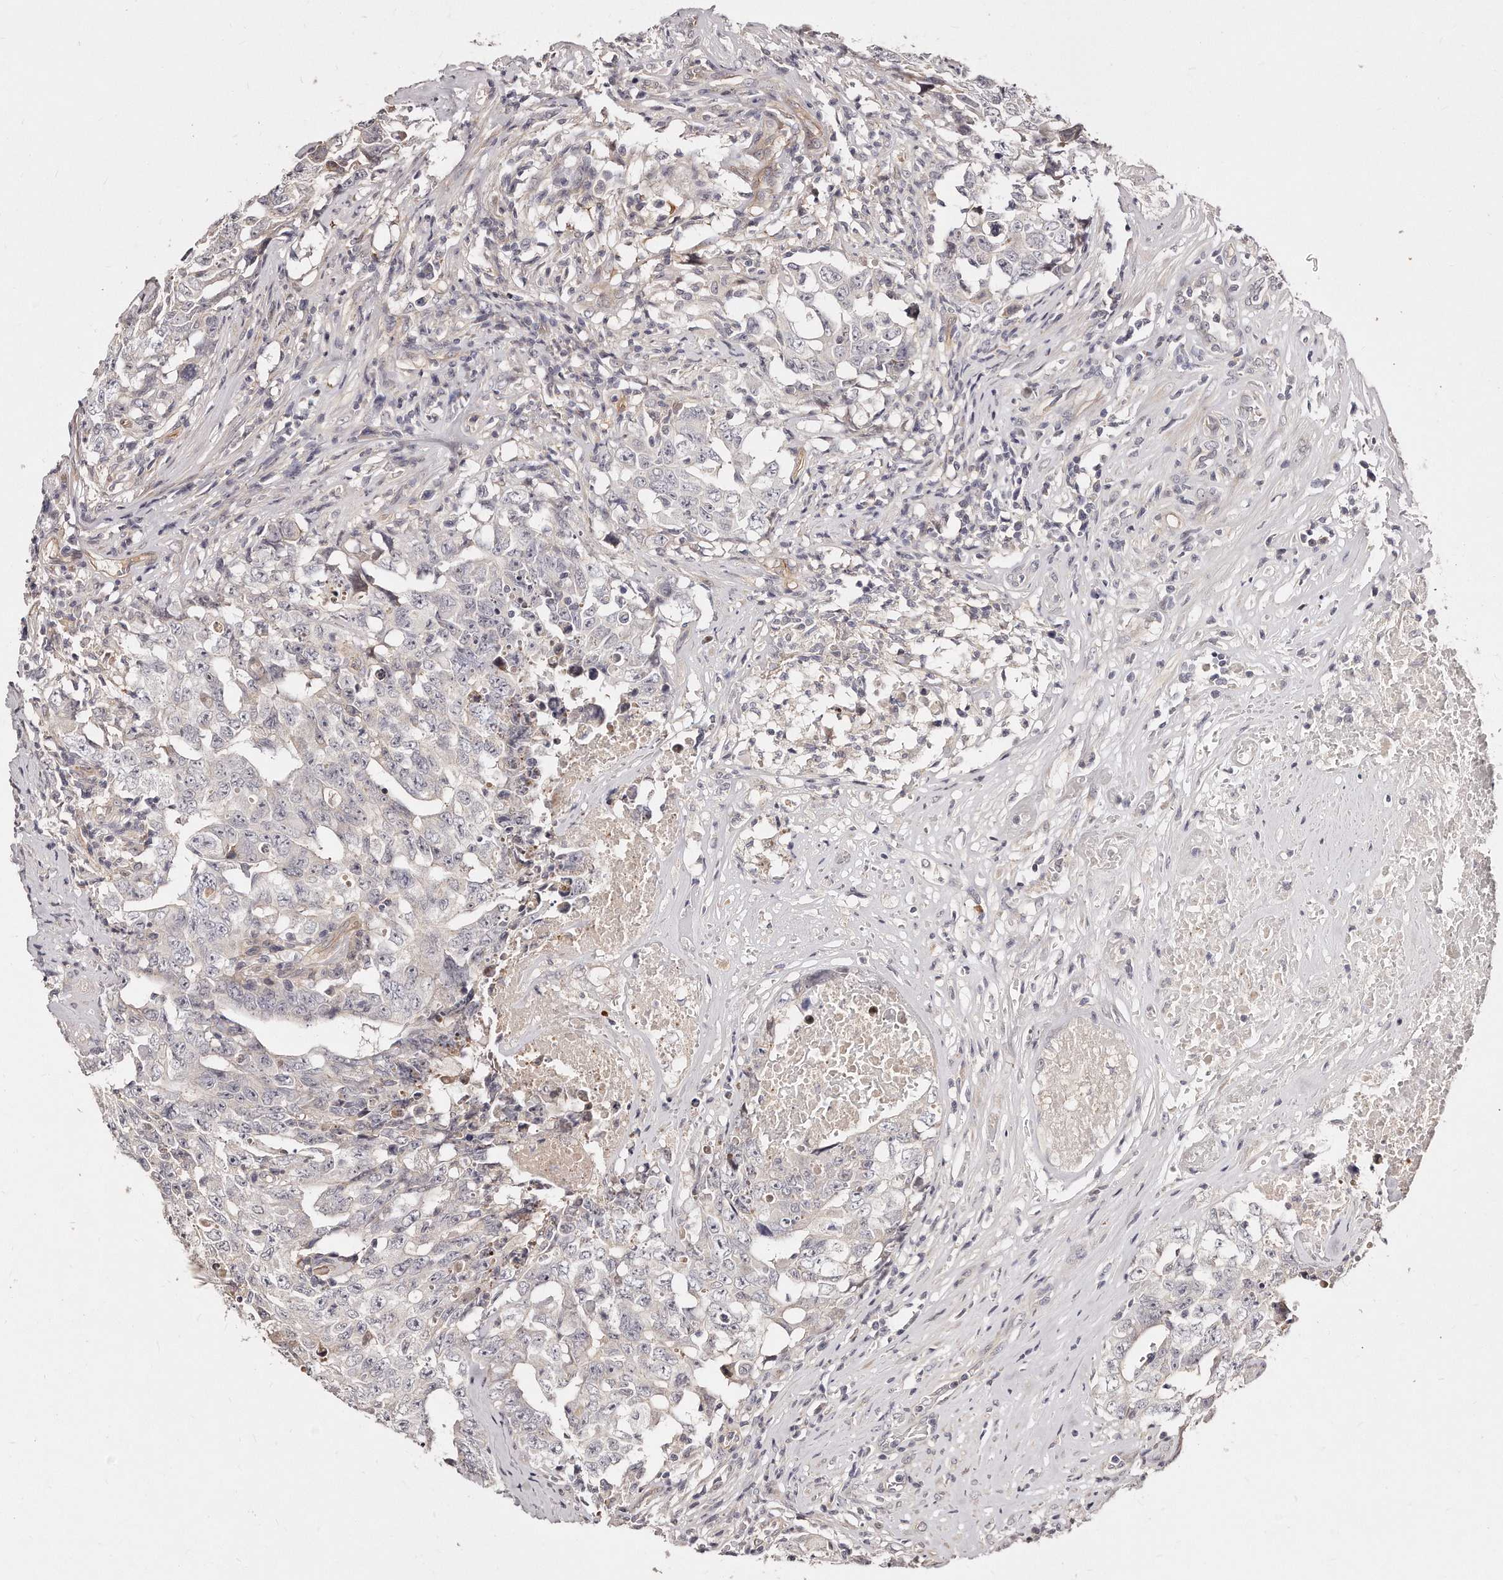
{"staining": {"intensity": "negative", "quantity": "none", "location": "none"}, "tissue": "testis cancer", "cell_type": "Tumor cells", "image_type": "cancer", "snomed": [{"axis": "morphology", "description": "Carcinoma, Embryonal, NOS"}, {"axis": "topography", "description": "Testis"}], "caption": "Human testis embryonal carcinoma stained for a protein using IHC exhibits no positivity in tumor cells.", "gene": "CASZ1", "patient": {"sex": "male", "age": 26}}